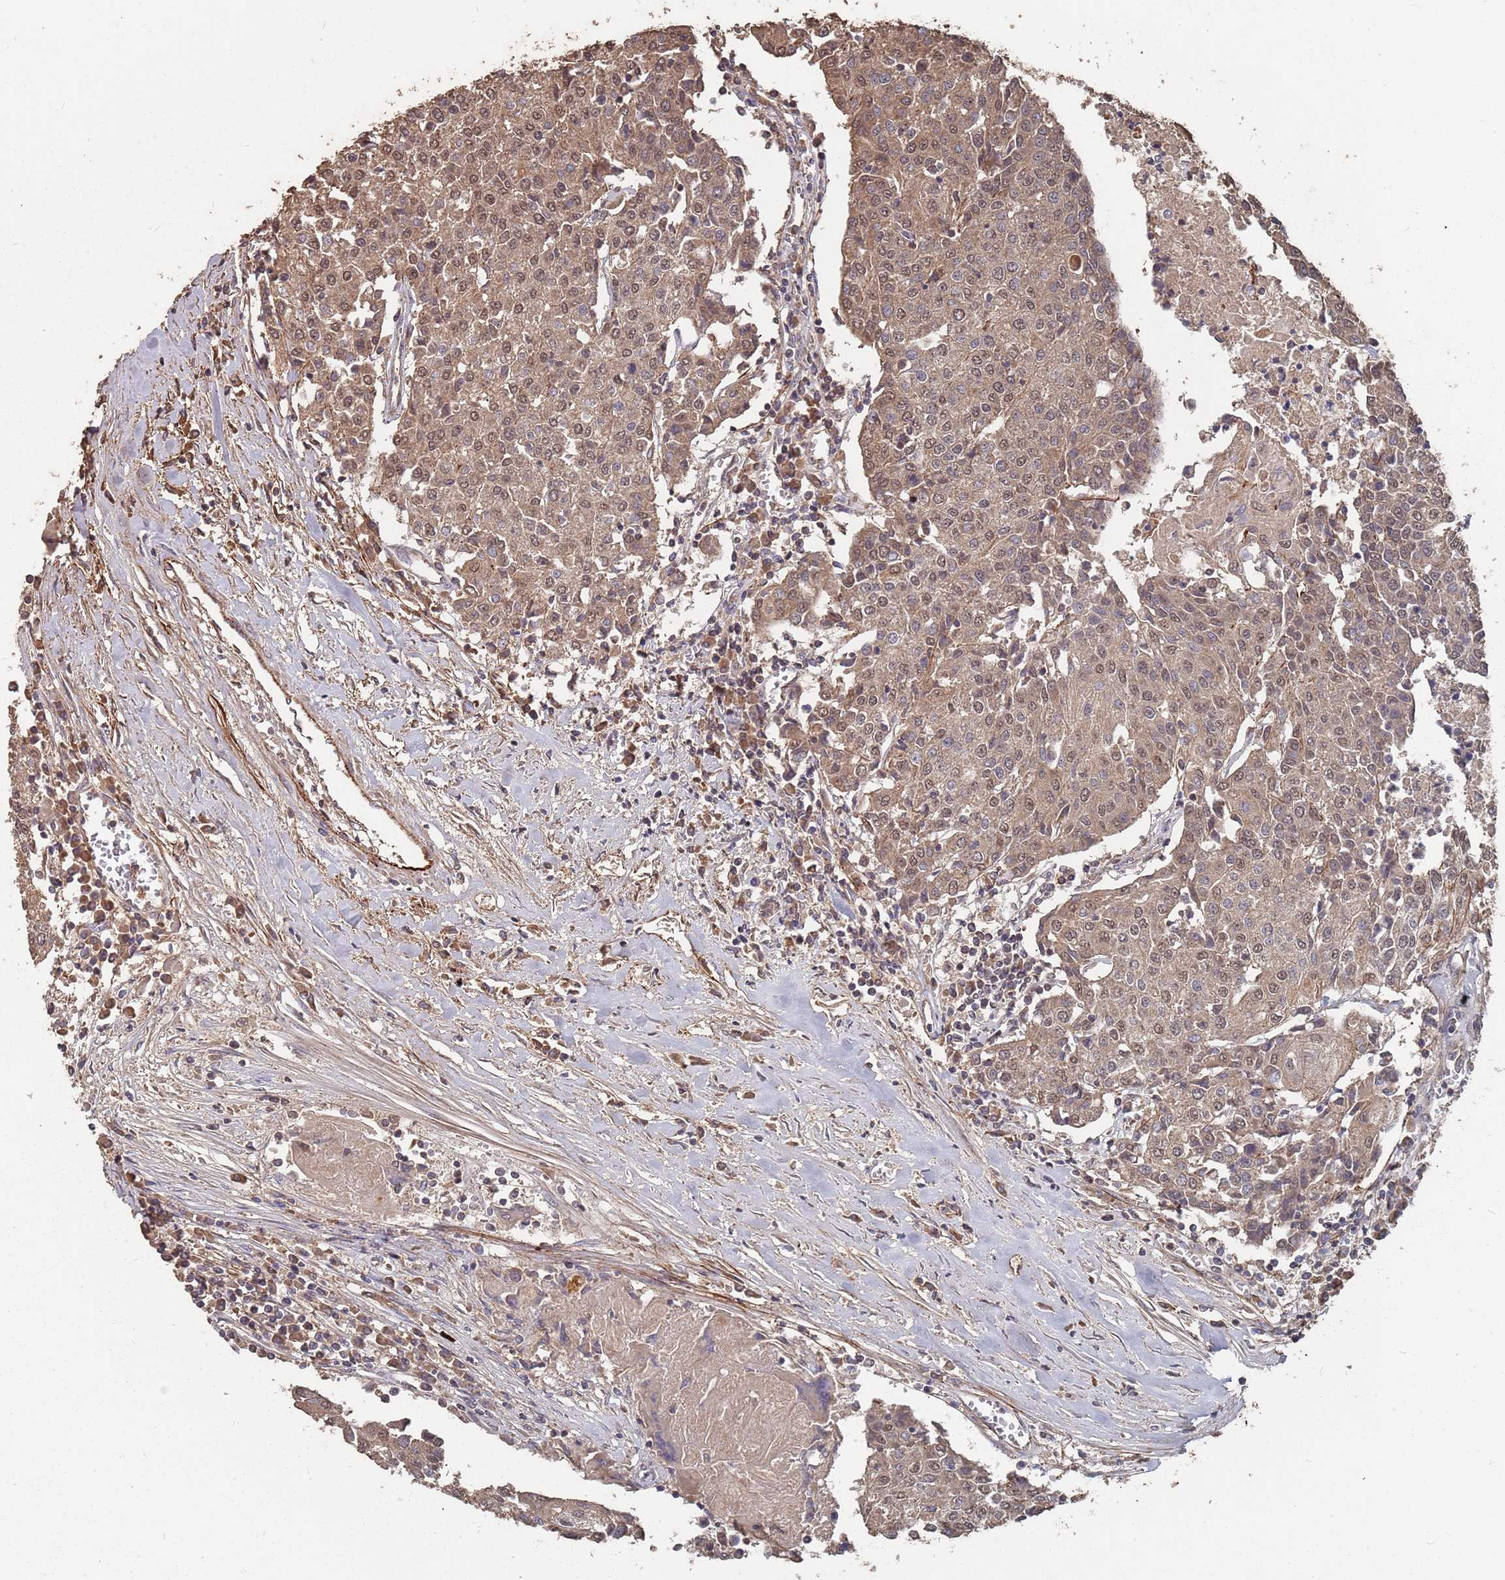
{"staining": {"intensity": "moderate", "quantity": ">75%", "location": "cytoplasmic/membranous,nuclear"}, "tissue": "urothelial cancer", "cell_type": "Tumor cells", "image_type": "cancer", "snomed": [{"axis": "morphology", "description": "Urothelial carcinoma, High grade"}, {"axis": "topography", "description": "Urinary bladder"}], "caption": "Urothelial cancer stained with DAB immunohistochemistry reveals medium levels of moderate cytoplasmic/membranous and nuclear expression in approximately >75% of tumor cells.", "gene": "PRORP", "patient": {"sex": "female", "age": 85}}